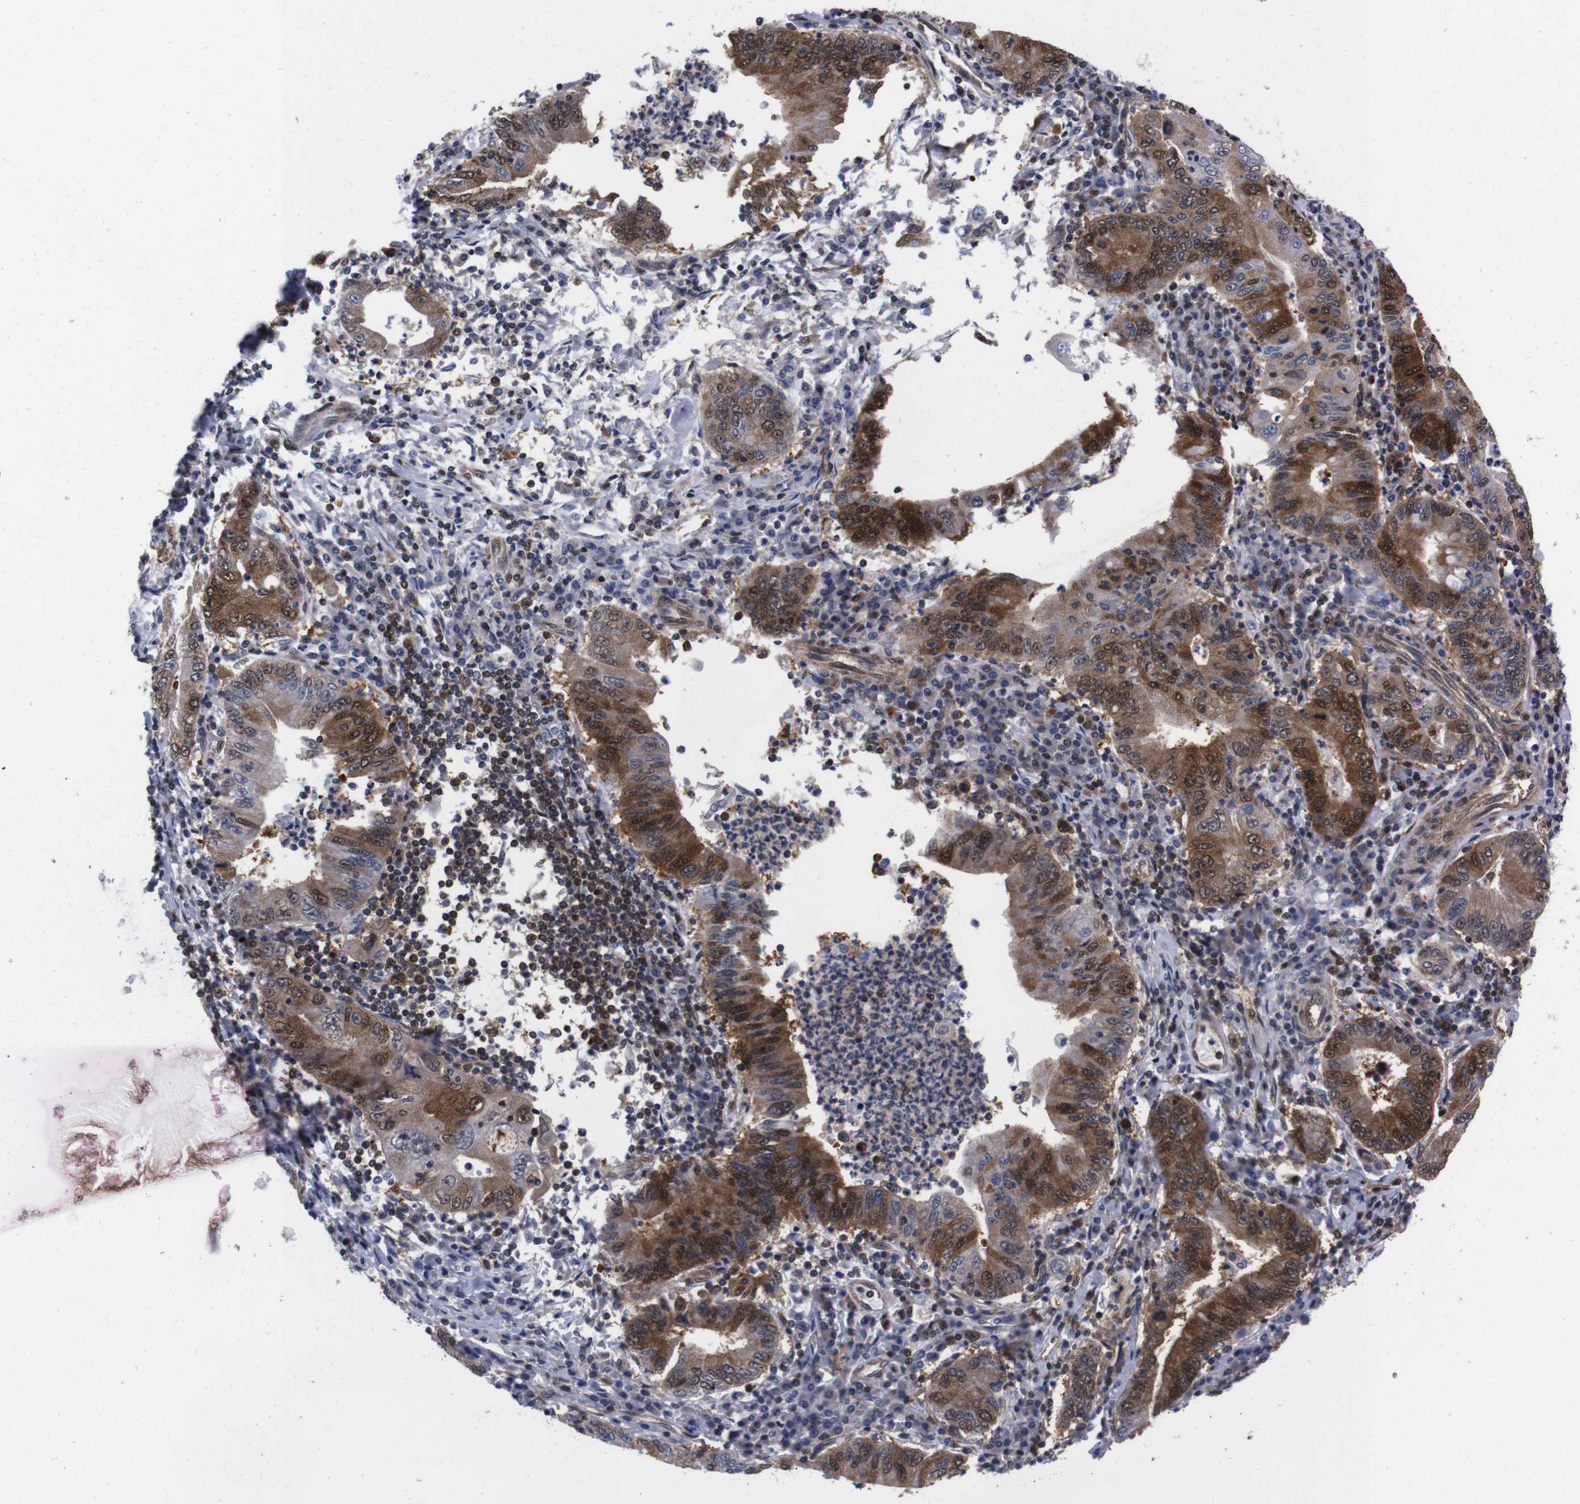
{"staining": {"intensity": "moderate", "quantity": ">75%", "location": "cytoplasmic/membranous,nuclear"}, "tissue": "stomach cancer", "cell_type": "Tumor cells", "image_type": "cancer", "snomed": [{"axis": "morphology", "description": "Normal tissue, NOS"}, {"axis": "morphology", "description": "Adenocarcinoma, NOS"}, {"axis": "topography", "description": "Esophagus"}, {"axis": "topography", "description": "Stomach, upper"}, {"axis": "topography", "description": "Peripheral nerve tissue"}], "caption": "There is medium levels of moderate cytoplasmic/membranous and nuclear positivity in tumor cells of stomach cancer, as demonstrated by immunohistochemical staining (brown color).", "gene": "UBQLN2", "patient": {"sex": "male", "age": 62}}